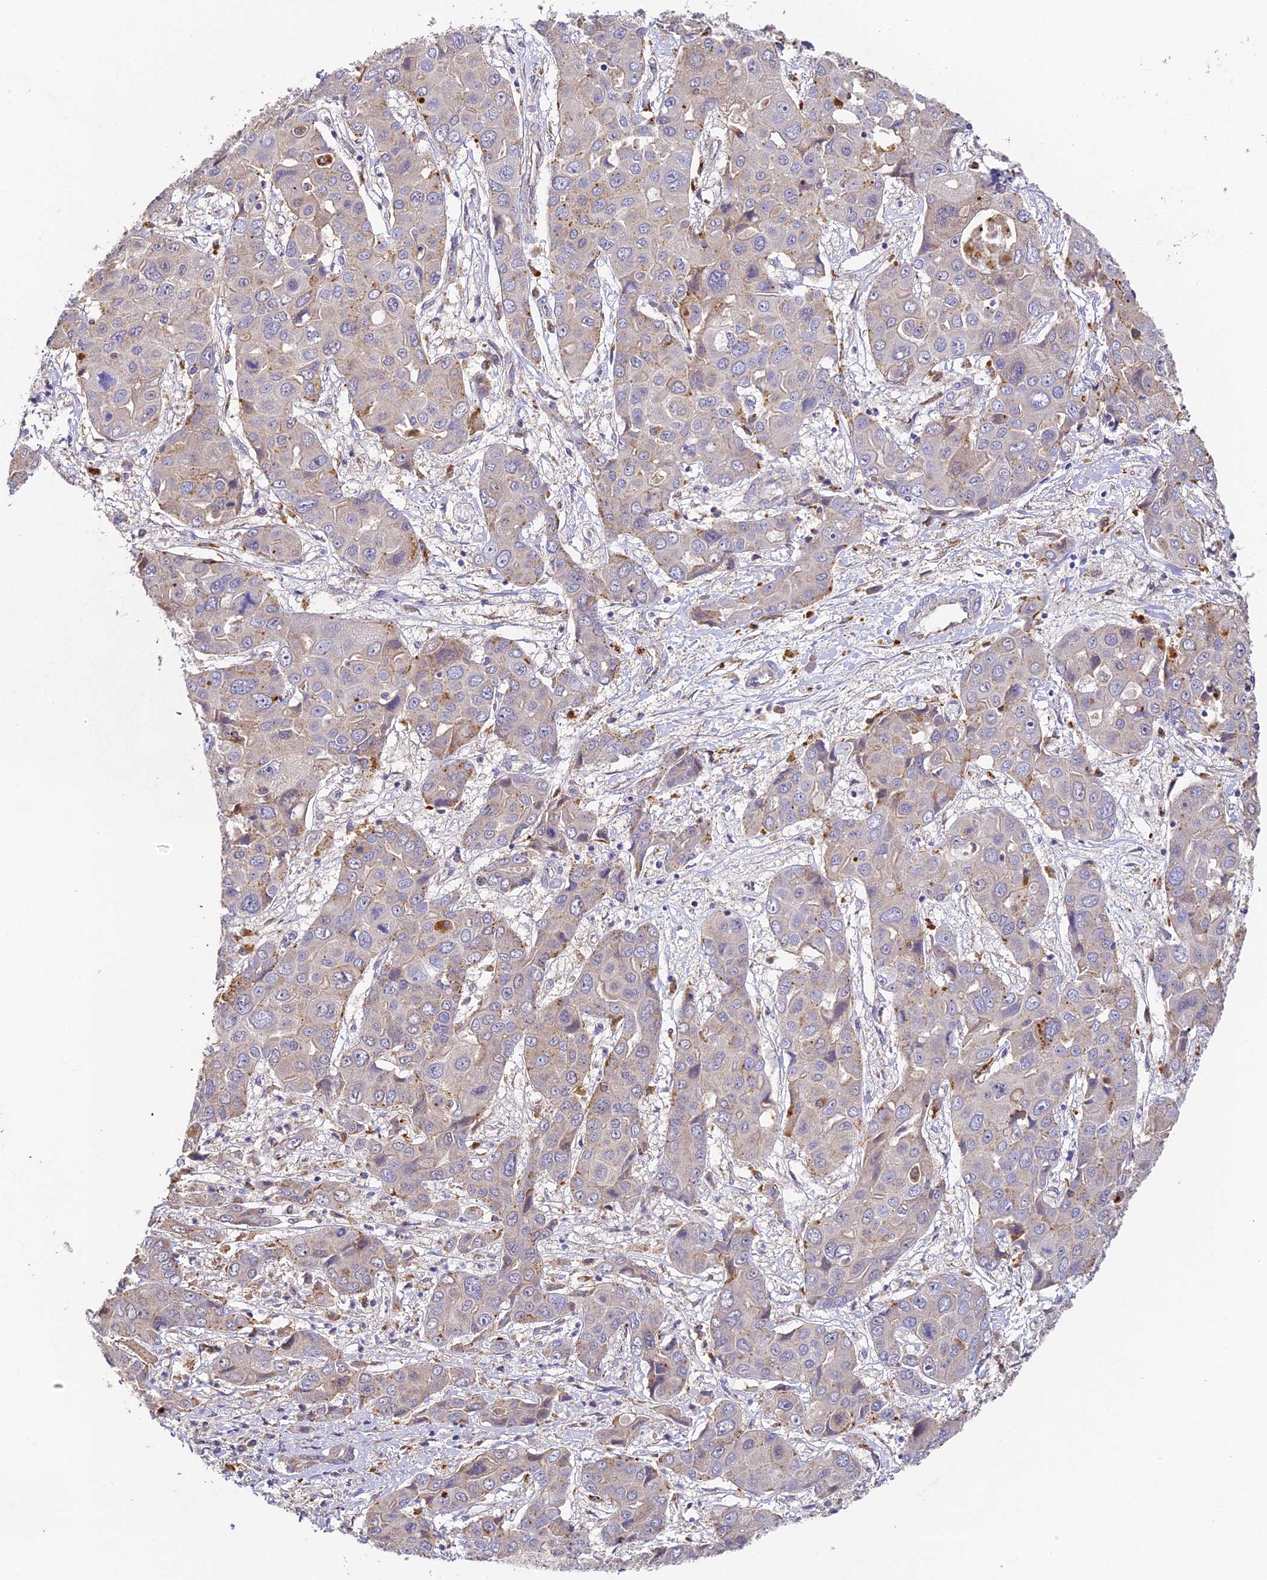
{"staining": {"intensity": "negative", "quantity": "none", "location": "none"}, "tissue": "liver cancer", "cell_type": "Tumor cells", "image_type": "cancer", "snomed": [{"axis": "morphology", "description": "Cholangiocarcinoma"}, {"axis": "topography", "description": "Liver"}], "caption": "Liver cancer (cholangiocarcinoma) was stained to show a protein in brown. There is no significant positivity in tumor cells.", "gene": "YAE1", "patient": {"sex": "male", "age": 67}}